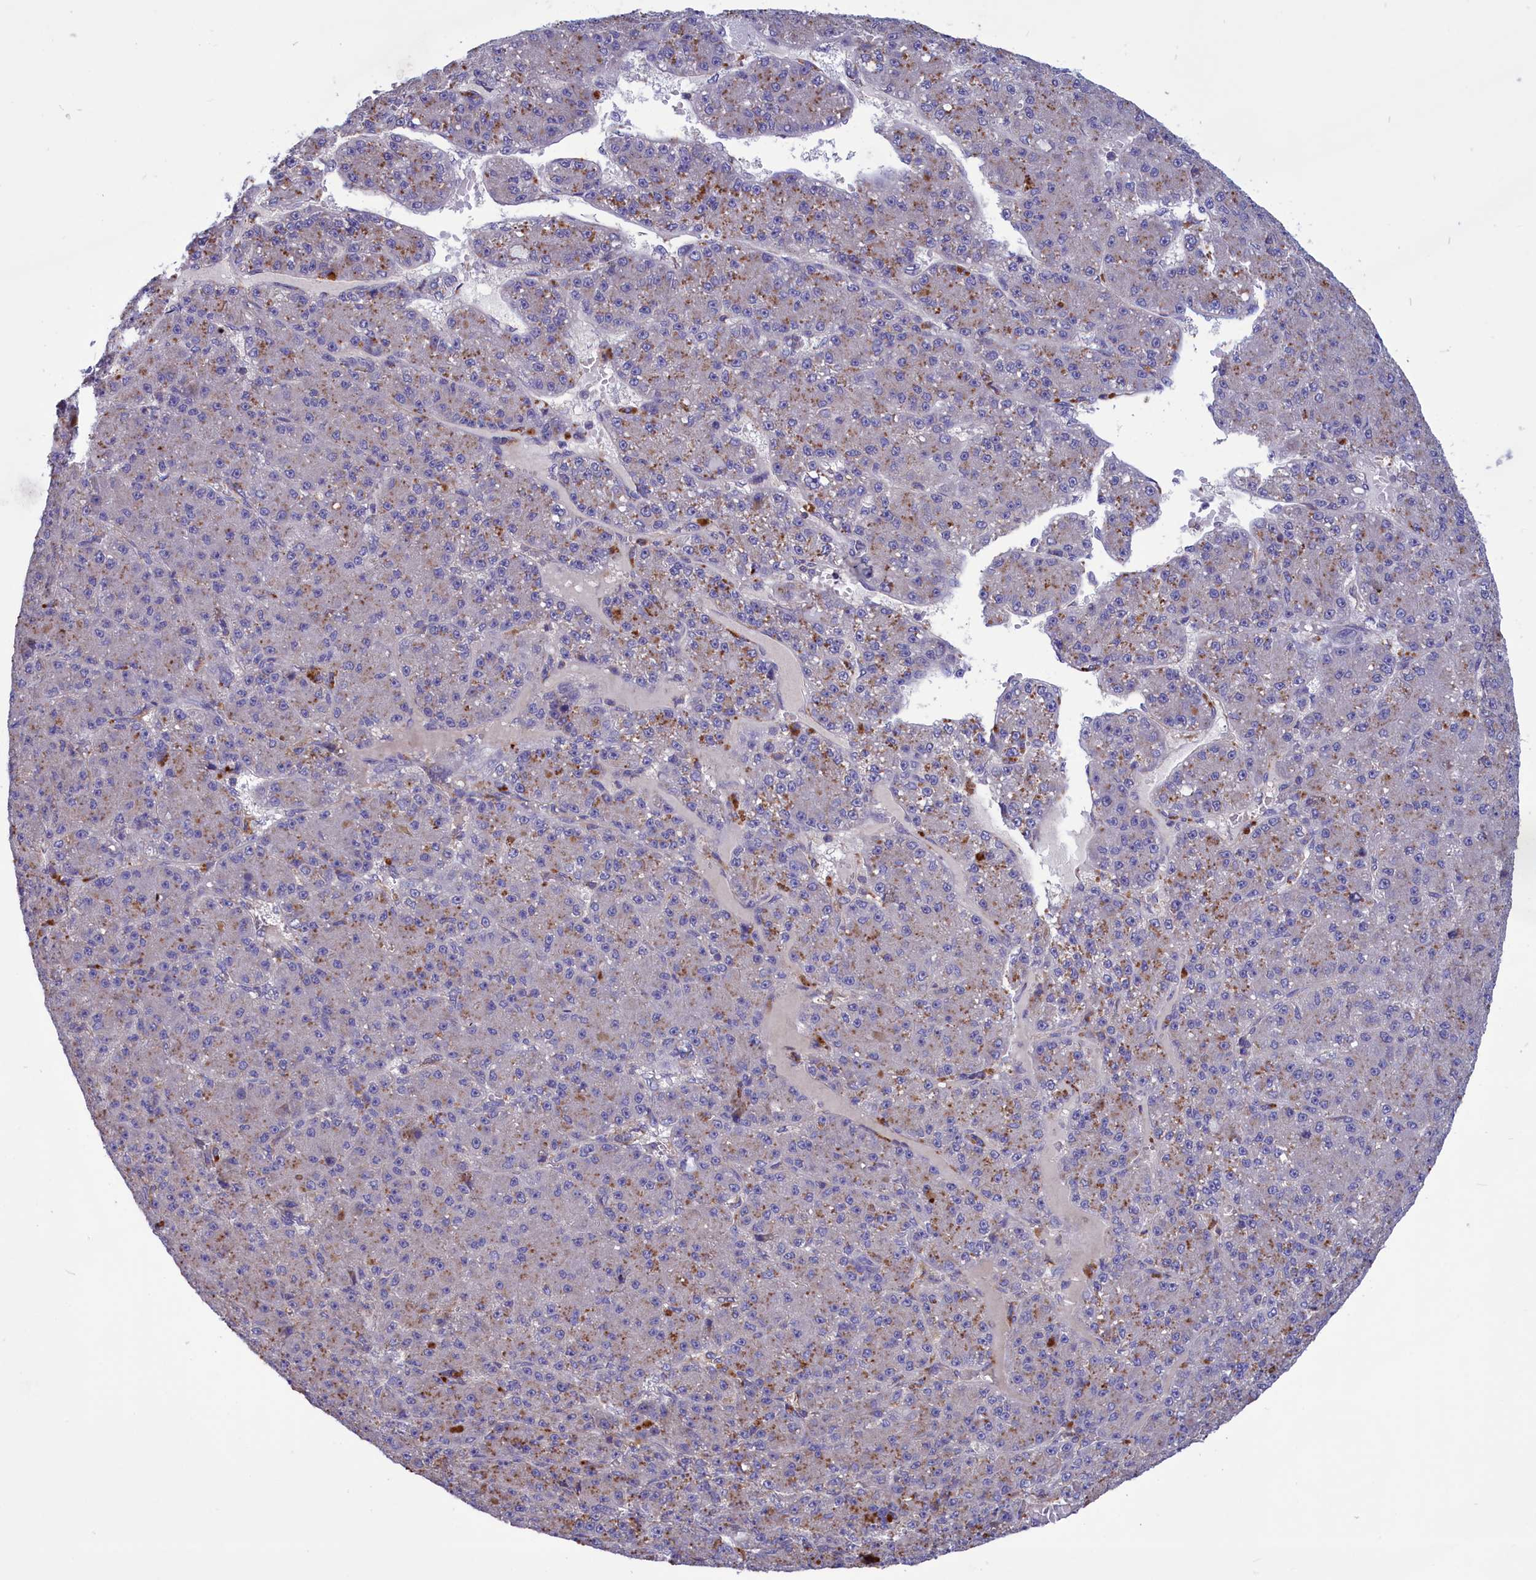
{"staining": {"intensity": "moderate", "quantity": "25%-75%", "location": "cytoplasmic/membranous"}, "tissue": "liver cancer", "cell_type": "Tumor cells", "image_type": "cancer", "snomed": [{"axis": "morphology", "description": "Carcinoma, Hepatocellular, NOS"}, {"axis": "topography", "description": "Liver"}], "caption": "Human liver hepatocellular carcinoma stained with a brown dye reveals moderate cytoplasmic/membranous positive positivity in approximately 25%-75% of tumor cells.", "gene": "AMDHD2", "patient": {"sex": "male", "age": 67}}